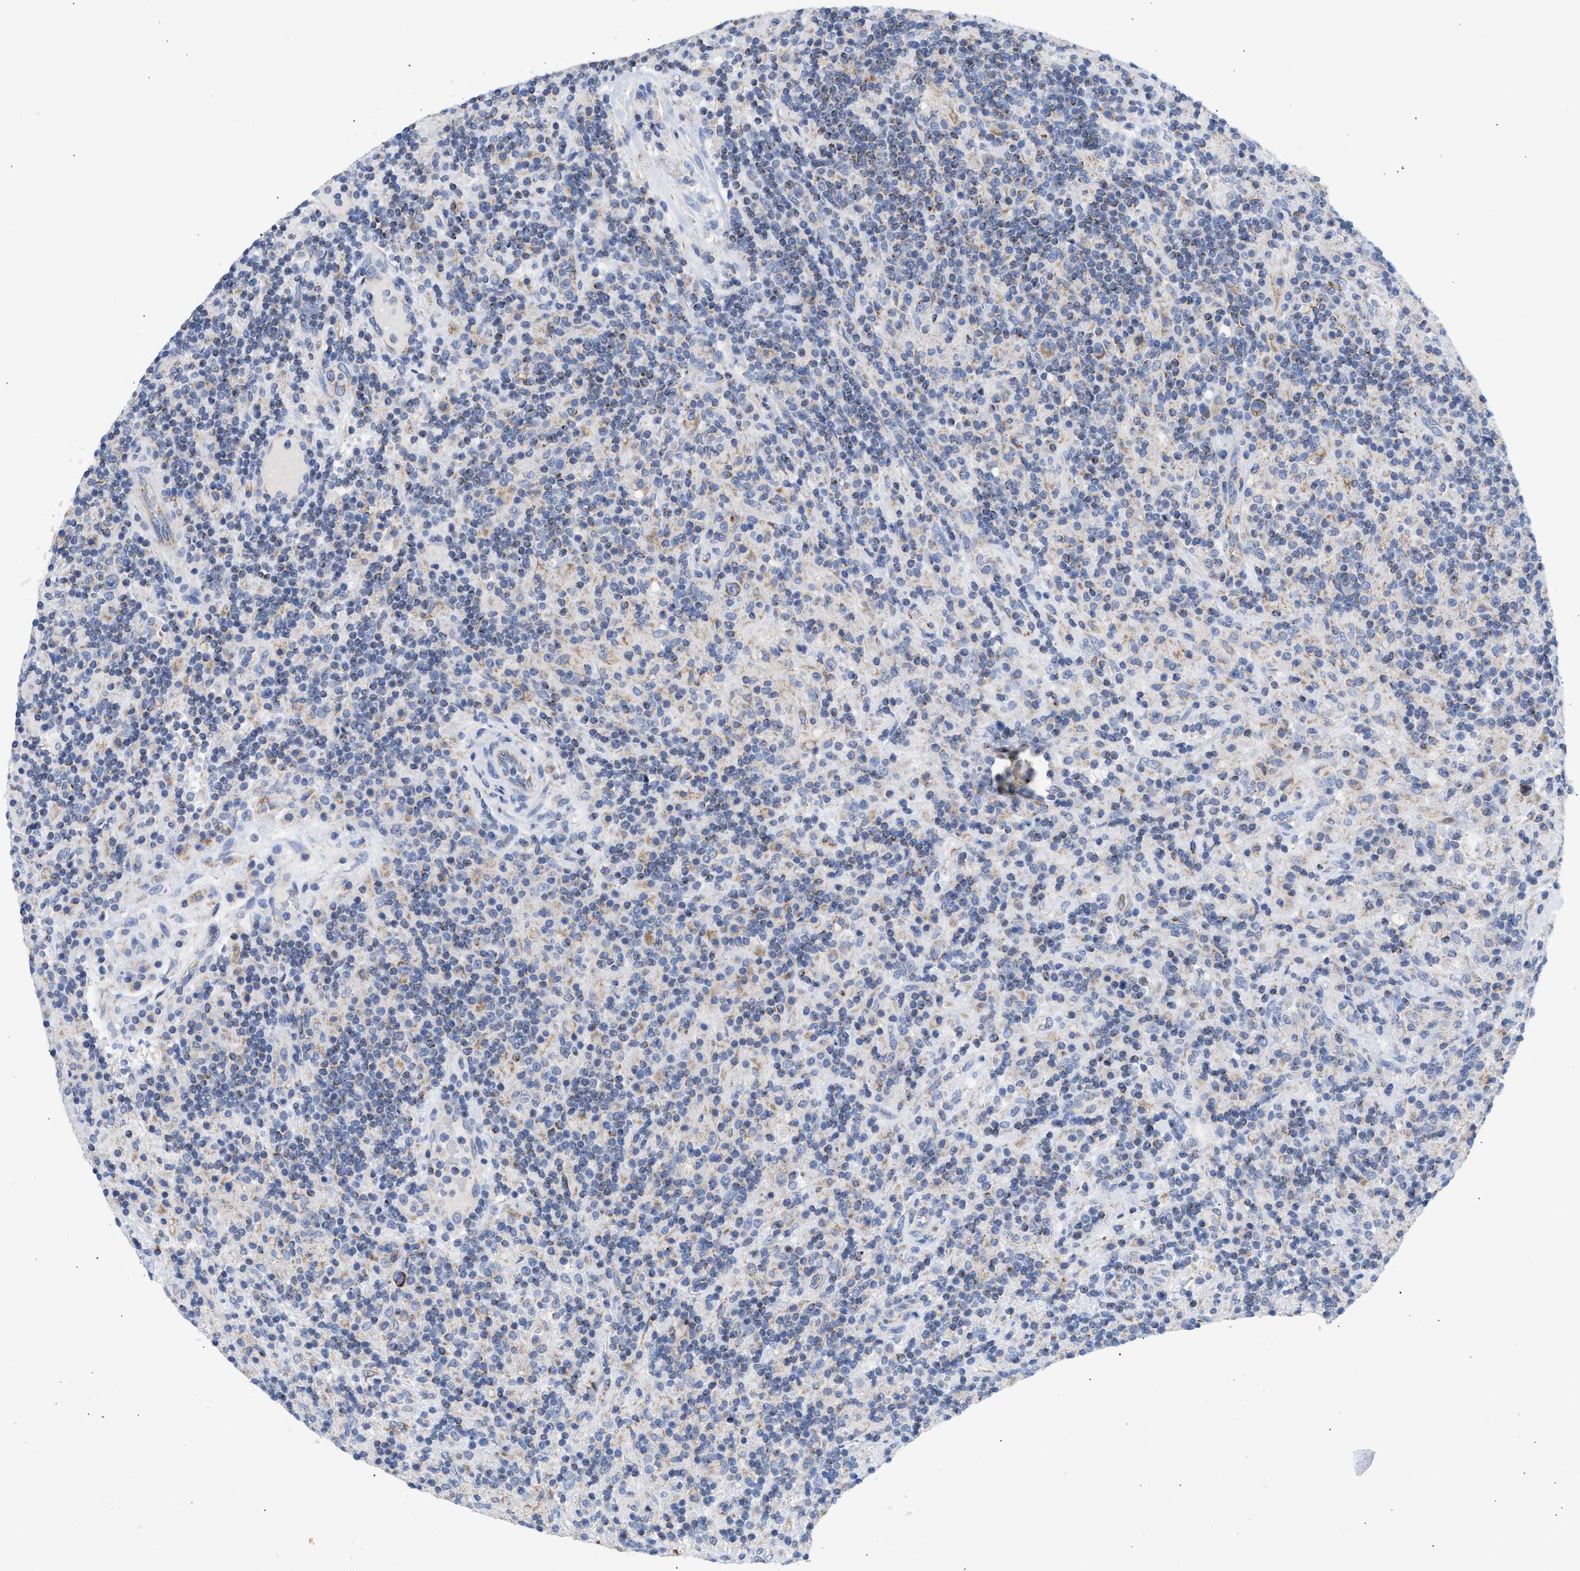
{"staining": {"intensity": "moderate", "quantity": "25%-75%", "location": "cytoplasmic/membranous"}, "tissue": "lymphoma", "cell_type": "Tumor cells", "image_type": "cancer", "snomed": [{"axis": "morphology", "description": "Hodgkin's disease, NOS"}, {"axis": "topography", "description": "Lymph node"}], "caption": "Moderate cytoplasmic/membranous staining is identified in approximately 25%-75% of tumor cells in lymphoma.", "gene": "ACOT13", "patient": {"sex": "male", "age": 70}}